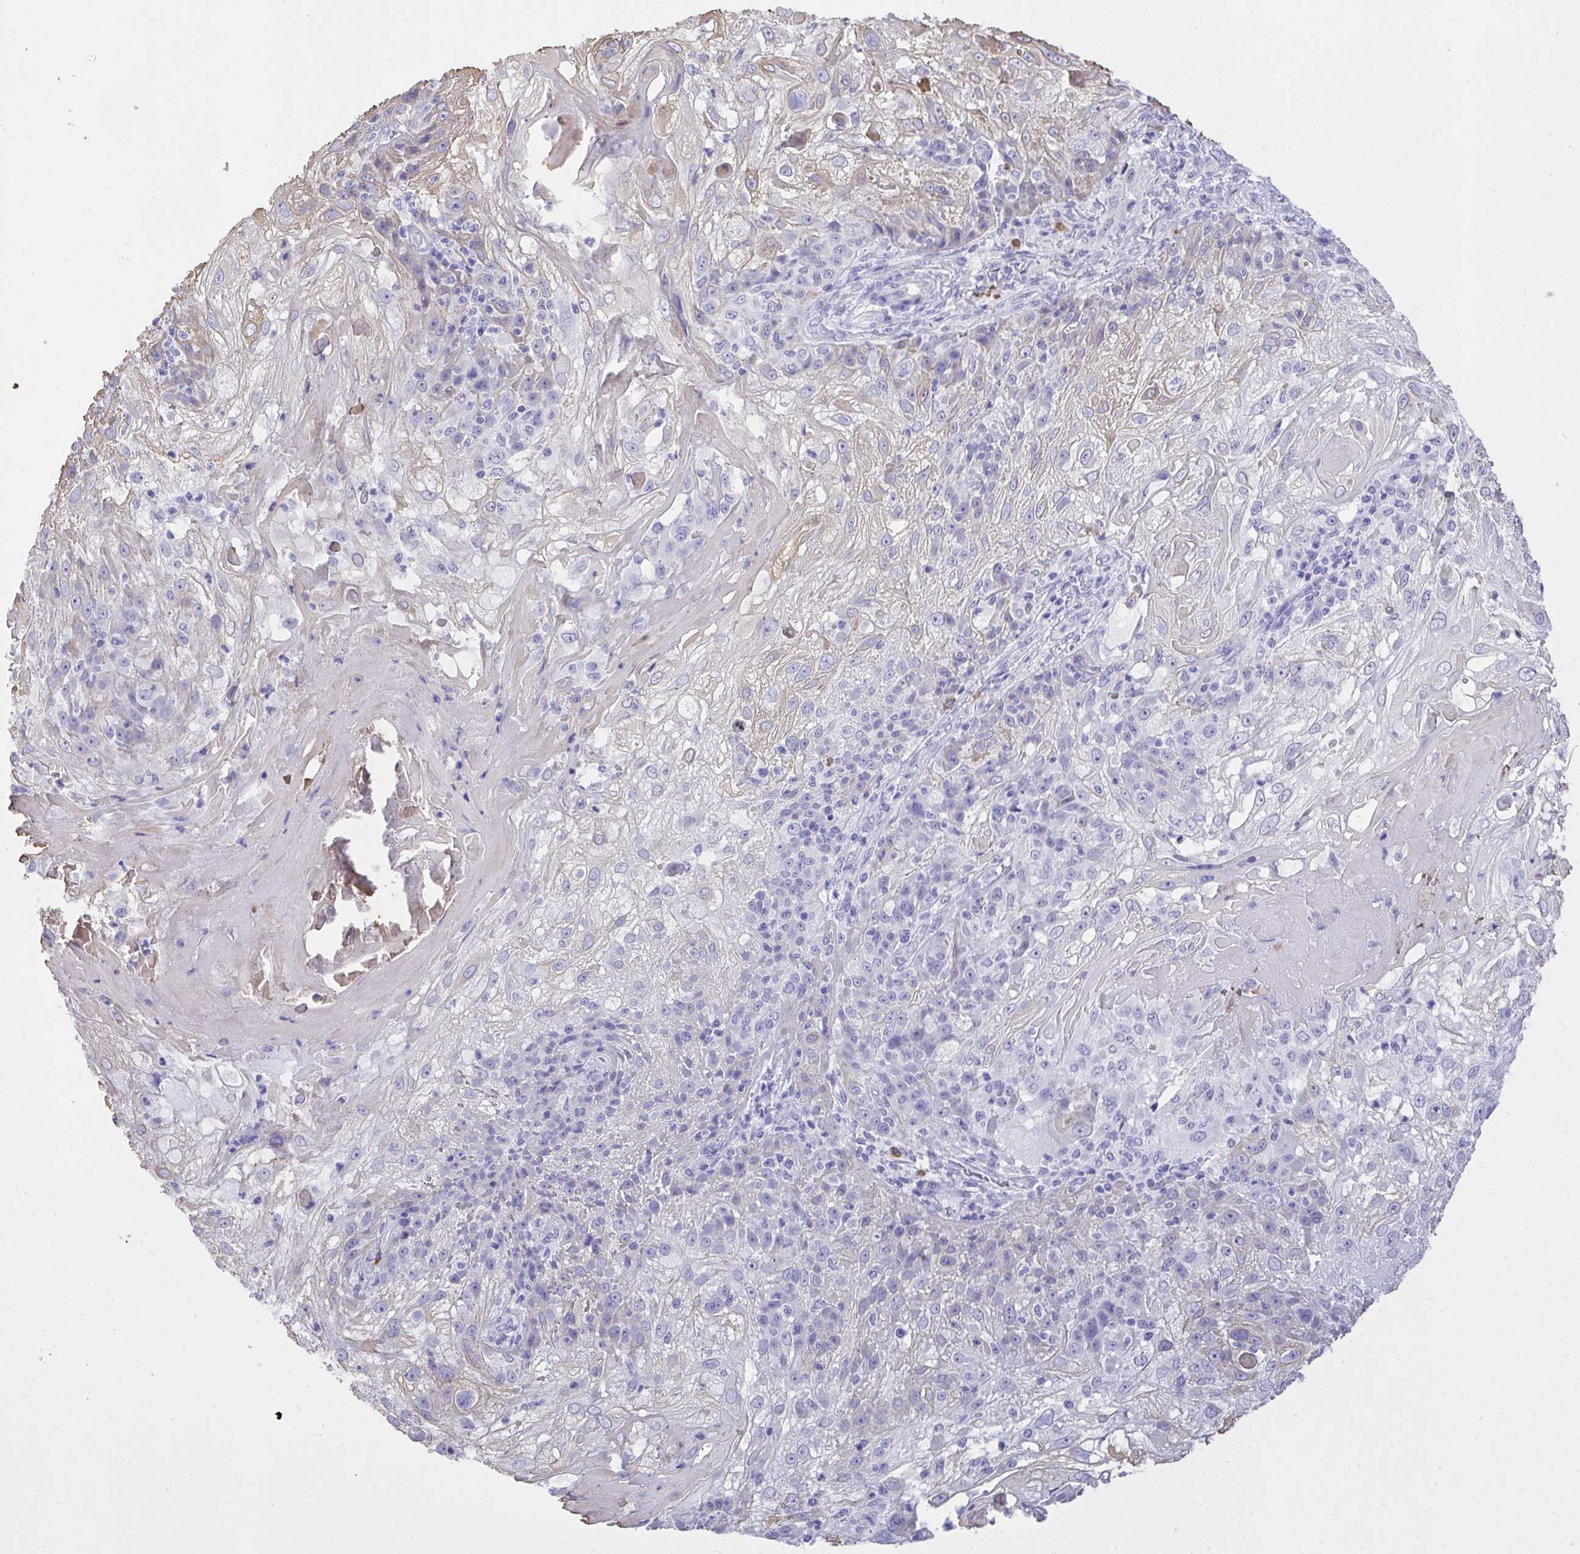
{"staining": {"intensity": "weak", "quantity": "<25%", "location": "cytoplasmic/membranous"}, "tissue": "skin cancer", "cell_type": "Tumor cells", "image_type": "cancer", "snomed": [{"axis": "morphology", "description": "Normal tissue, NOS"}, {"axis": "morphology", "description": "Squamous cell carcinoma, NOS"}, {"axis": "topography", "description": "Skin"}], "caption": "Immunohistochemistry (IHC) image of skin squamous cell carcinoma stained for a protein (brown), which demonstrates no positivity in tumor cells.", "gene": "PSD", "patient": {"sex": "female", "age": 83}}